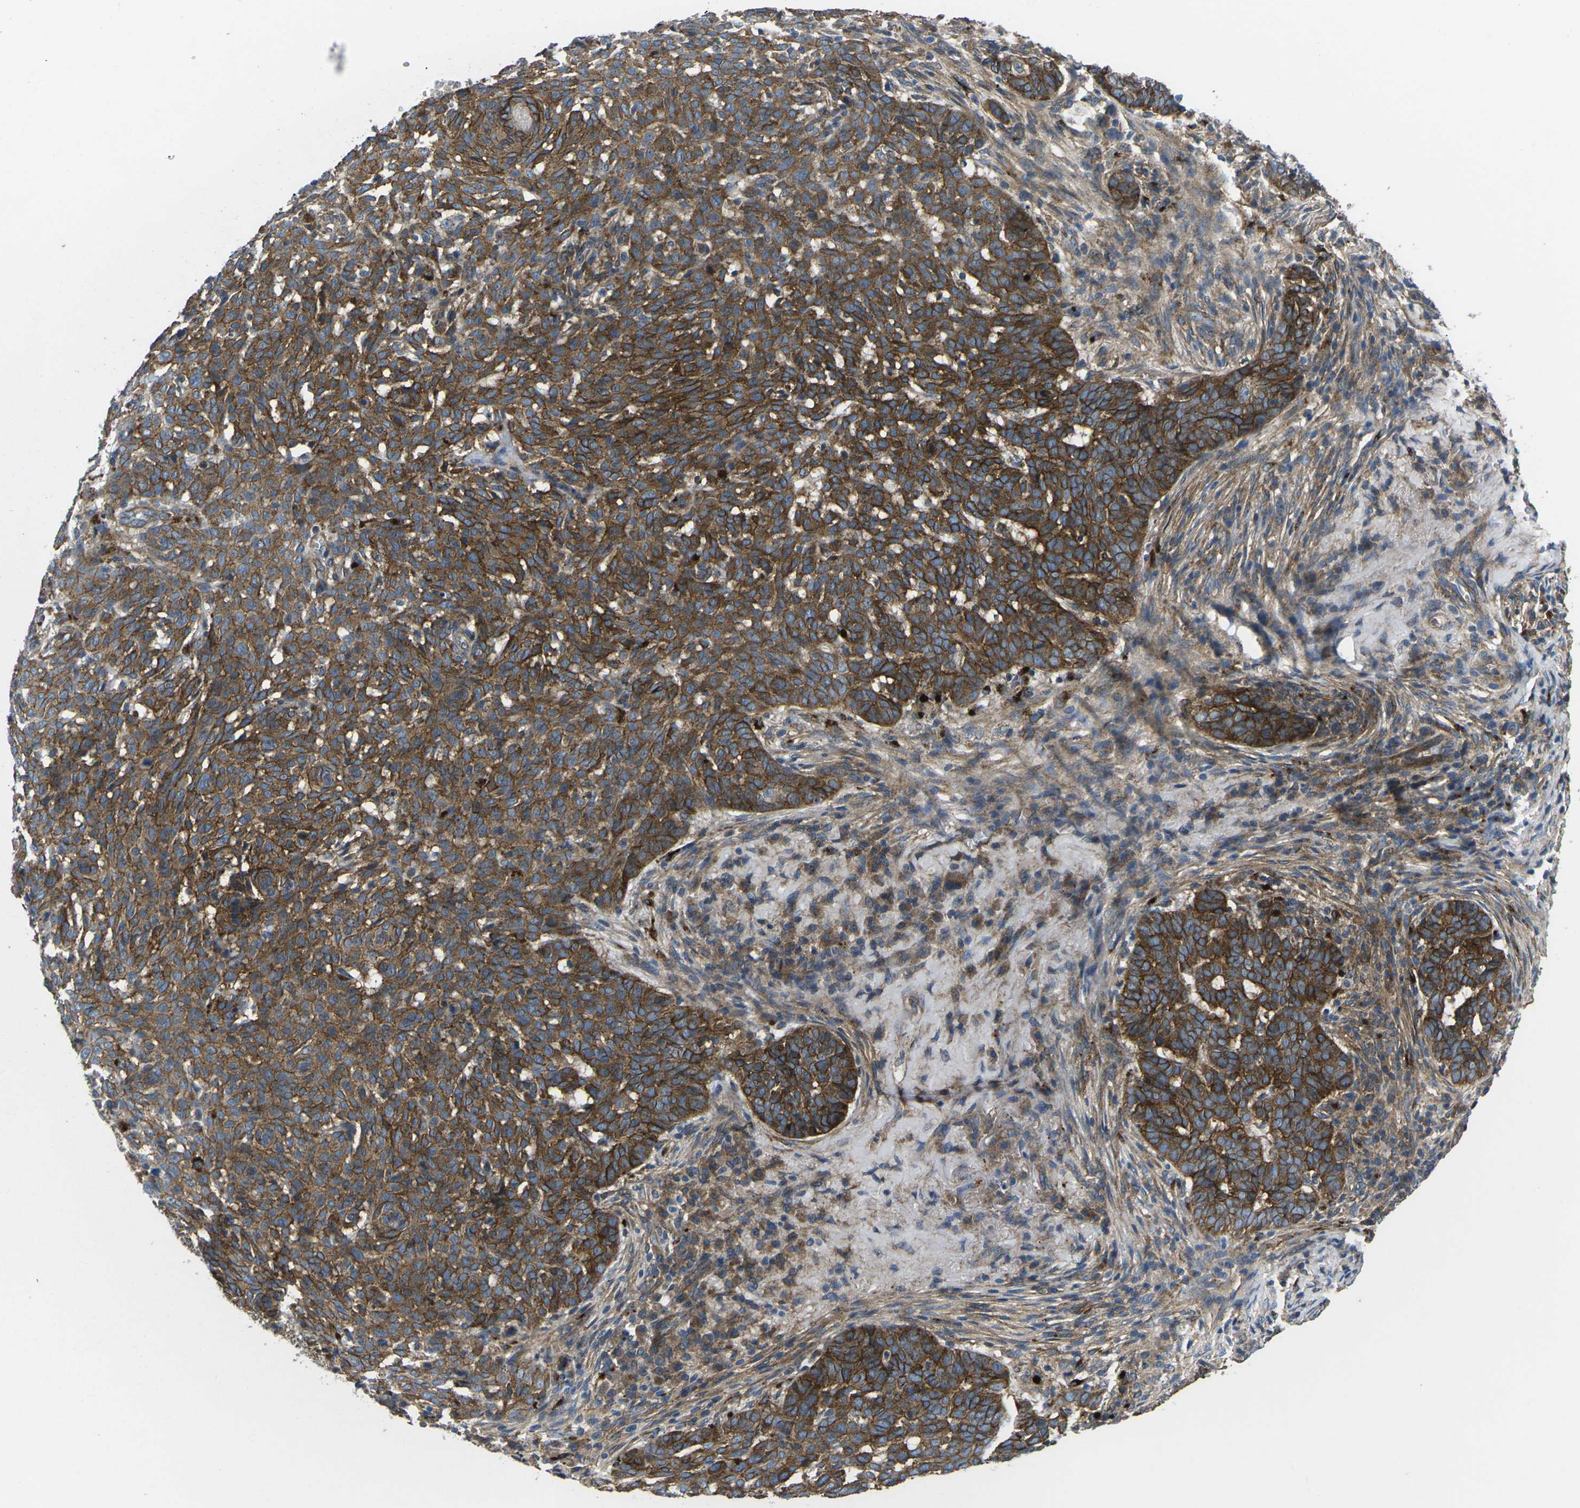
{"staining": {"intensity": "strong", "quantity": ">75%", "location": "cytoplasmic/membranous"}, "tissue": "skin cancer", "cell_type": "Tumor cells", "image_type": "cancer", "snomed": [{"axis": "morphology", "description": "Basal cell carcinoma"}, {"axis": "topography", "description": "Skin"}], "caption": "A high-resolution photomicrograph shows immunohistochemistry staining of skin basal cell carcinoma, which reveals strong cytoplasmic/membranous positivity in about >75% of tumor cells.", "gene": "DLG1", "patient": {"sex": "male", "age": 85}}